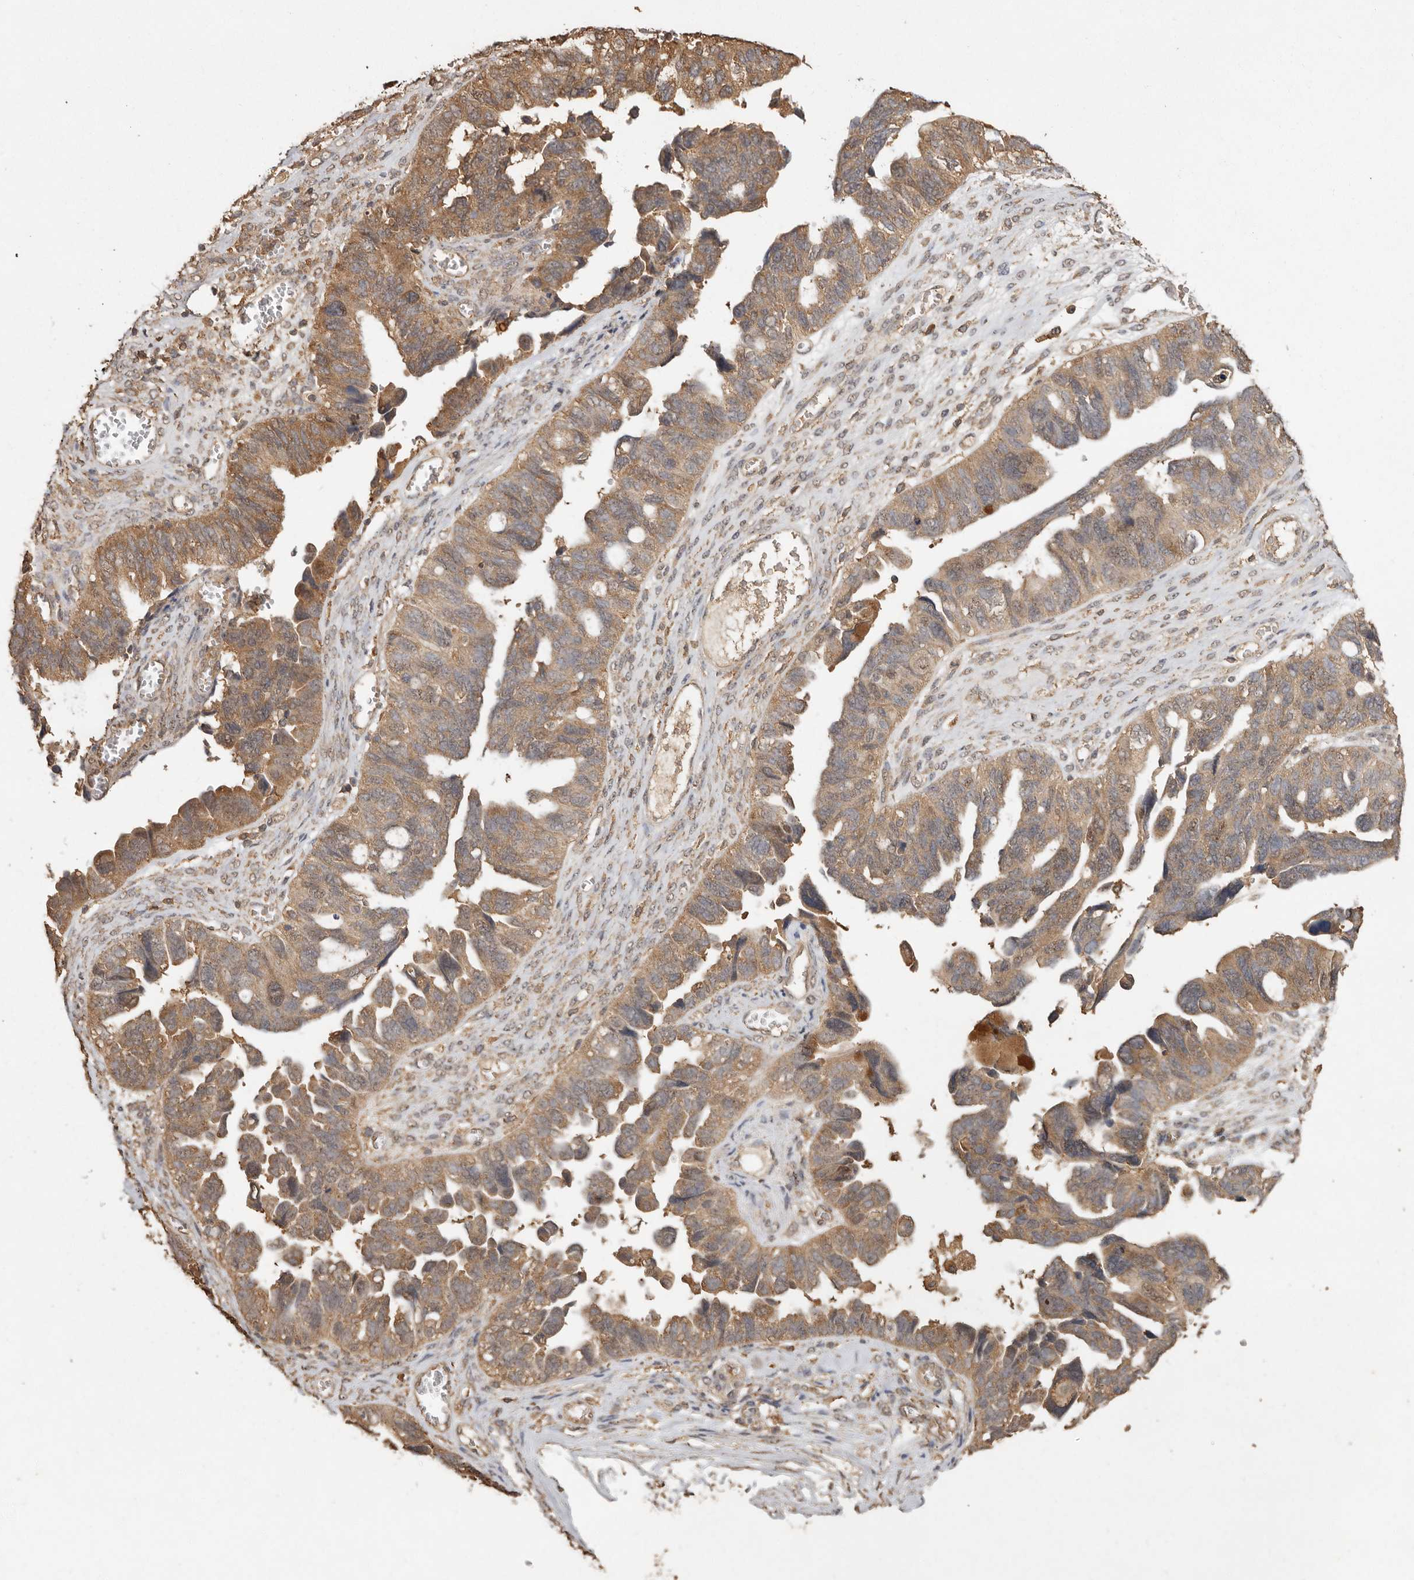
{"staining": {"intensity": "moderate", "quantity": ">75%", "location": "cytoplasmic/membranous"}, "tissue": "ovarian cancer", "cell_type": "Tumor cells", "image_type": "cancer", "snomed": [{"axis": "morphology", "description": "Cystadenocarcinoma, serous, NOS"}, {"axis": "topography", "description": "Ovary"}], "caption": "This micrograph displays ovarian cancer stained with immunohistochemistry (IHC) to label a protein in brown. The cytoplasmic/membranous of tumor cells show moderate positivity for the protein. Nuclei are counter-stained blue.", "gene": "RWDD1", "patient": {"sex": "female", "age": 79}}